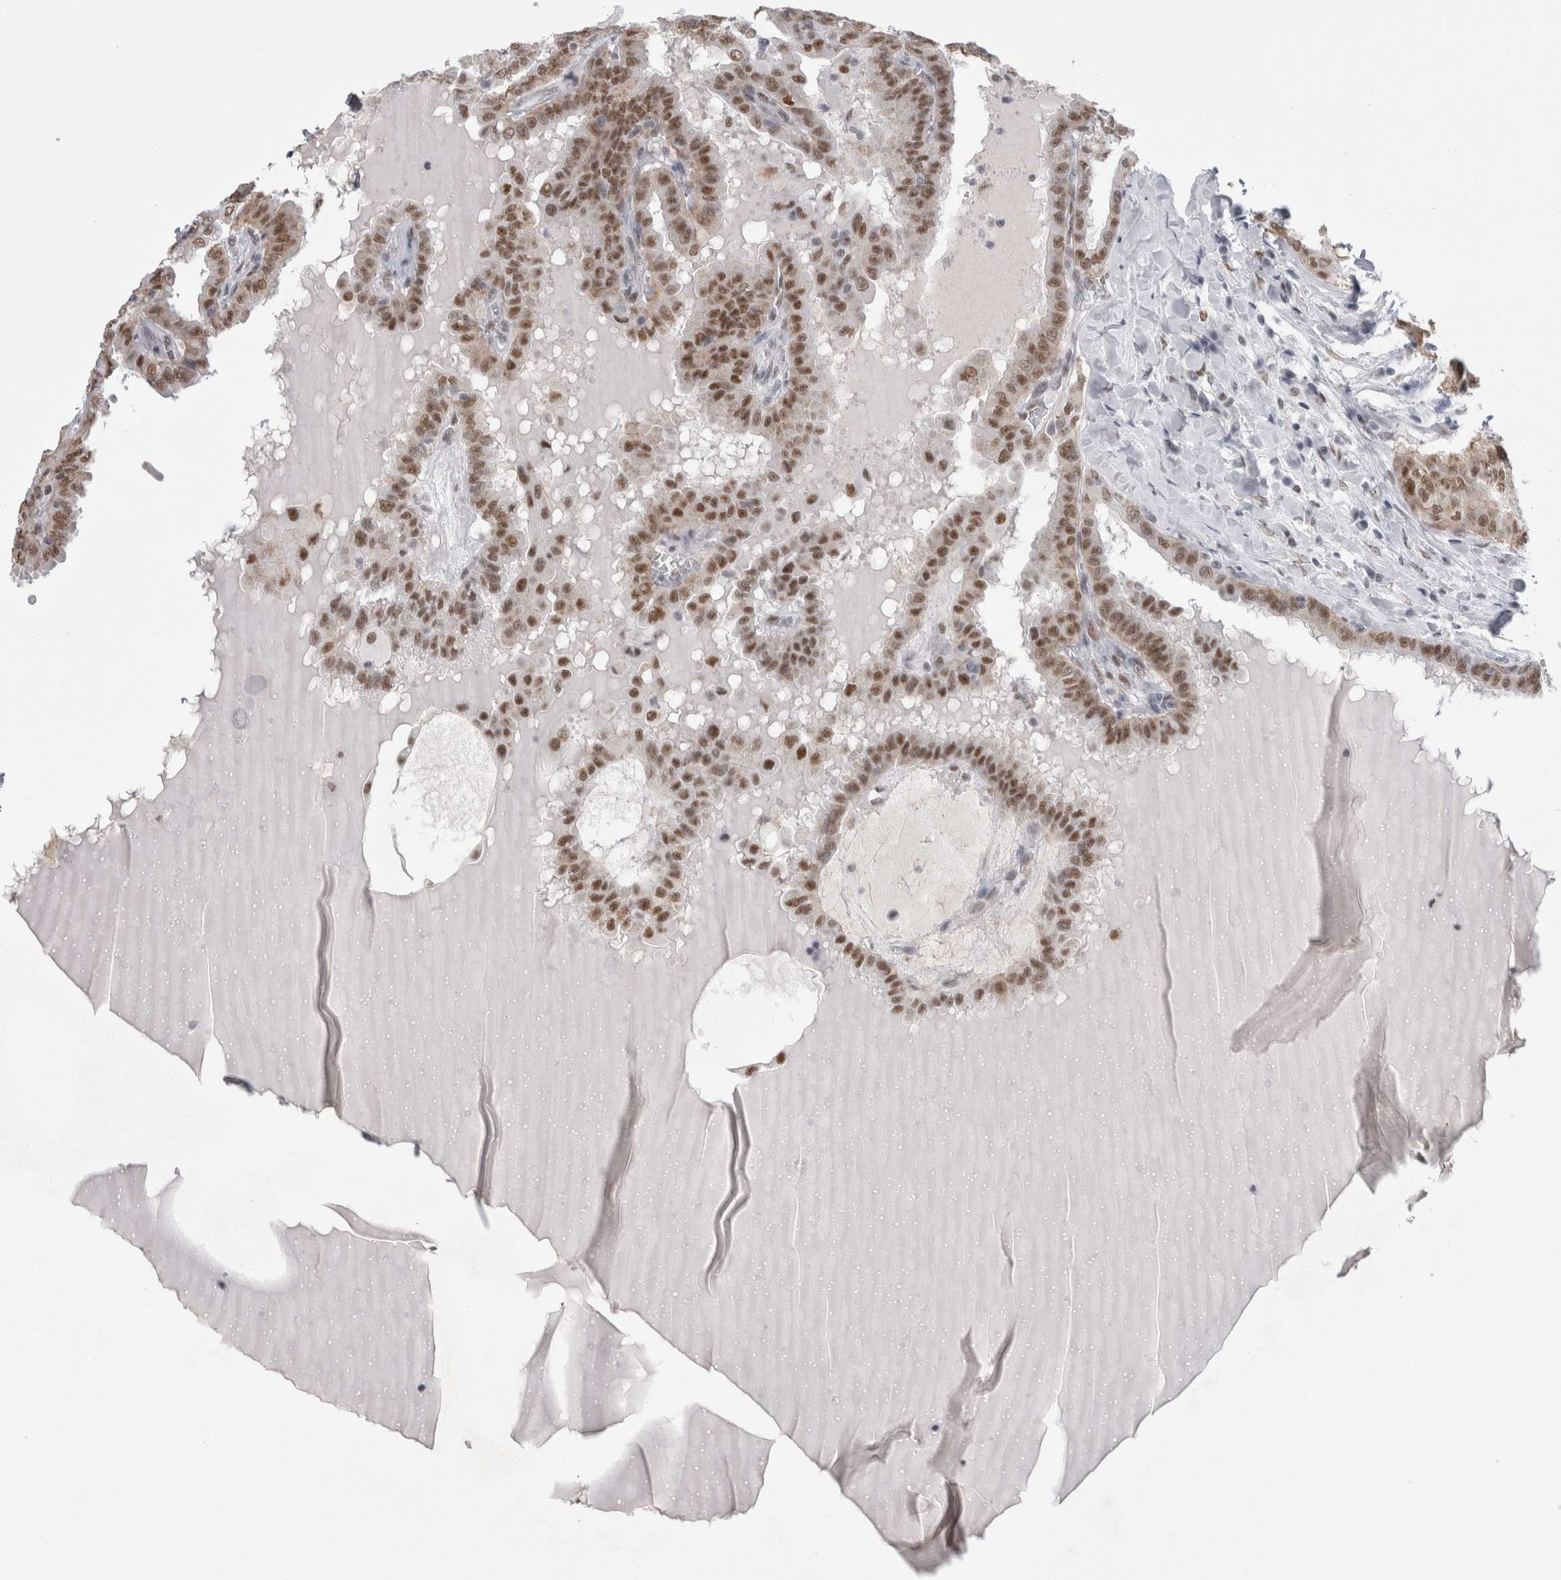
{"staining": {"intensity": "moderate", "quantity": ">75%", "location": "nuclear"}, "tissue": "thyroid cancer", "cell_type": "Tumor cells", "image_type": "cancer", "snomed": [{"axis": "morphology", "description": "Papillary adenocarcinoma, NOS"}, {"axis": "topography", "description": "Thyroid gland"}], "caption": "The image displays immunohistochemical staining of thyroid papillary adenocarcinoma. There is moderate nuclear positivity is present in about >75% of tumor cells. (DAB IHC with brightfield microscopy, high magnification).", "gene": "API5", "patient": {"sex": "male", "age": 33}}